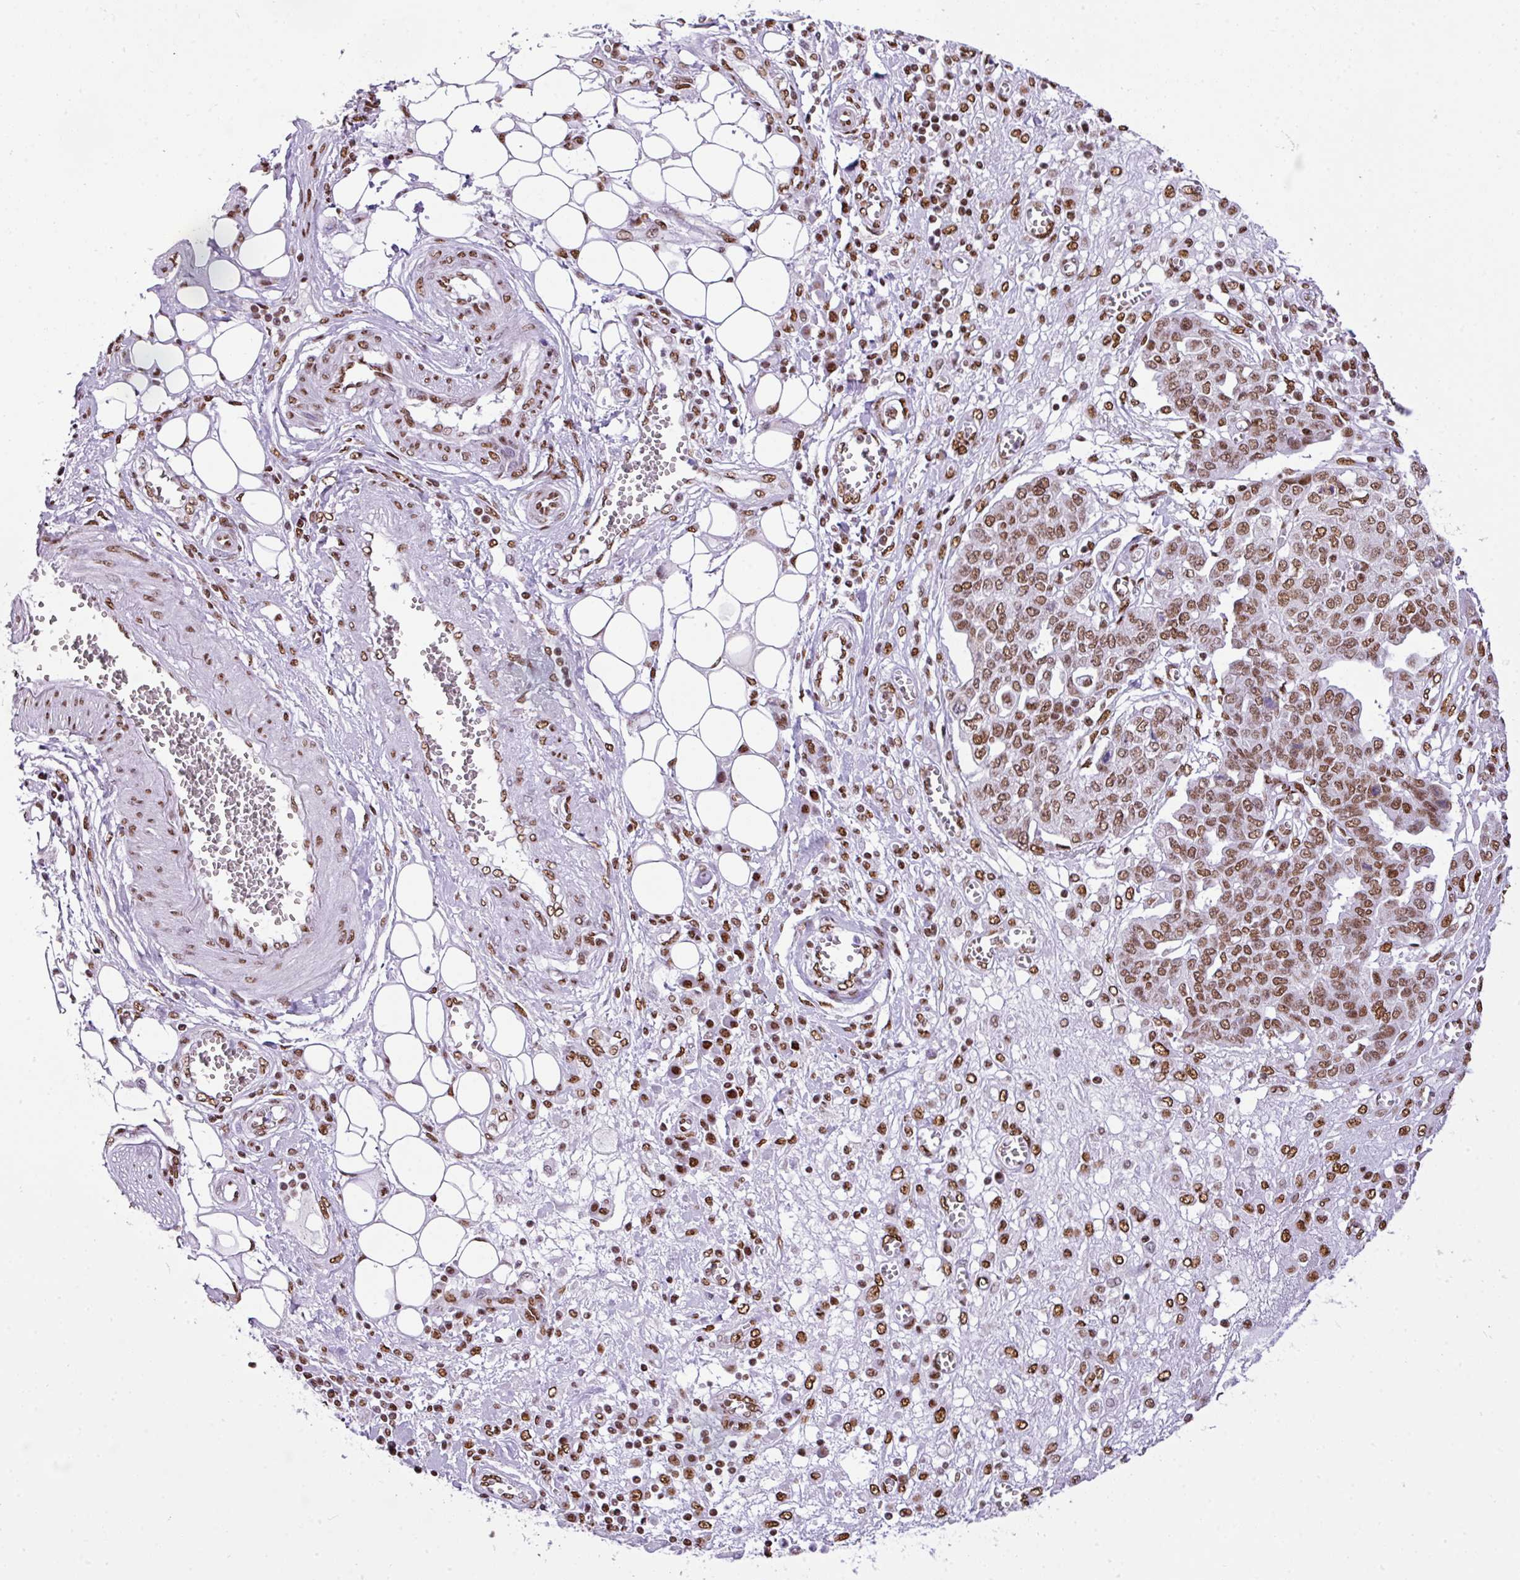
{"staining": {"intensity": "moderate", "quantity": ">75%", "location": "nuclear"}, "tissue": "ovarian cancer", "cell_type": "Tumor cells", "image_type": "cancer", "snomed": [{"axis": "morphology", "description": "Cystadenocarcinoma, serous, NOS"}, {"axis": "topography", "description": "Soft tissue"}, {"axis": "topography", "description": "Ovary"}], "caption": "A histopathology image of ovarian cancer stained for a protein reveals moderate nuclear brown staining in tumor cells. (Brightfield microscopy of DAB IHC at high magnification).", "gene": "RARG", "patient": {"sex": "female", "age": 57}}